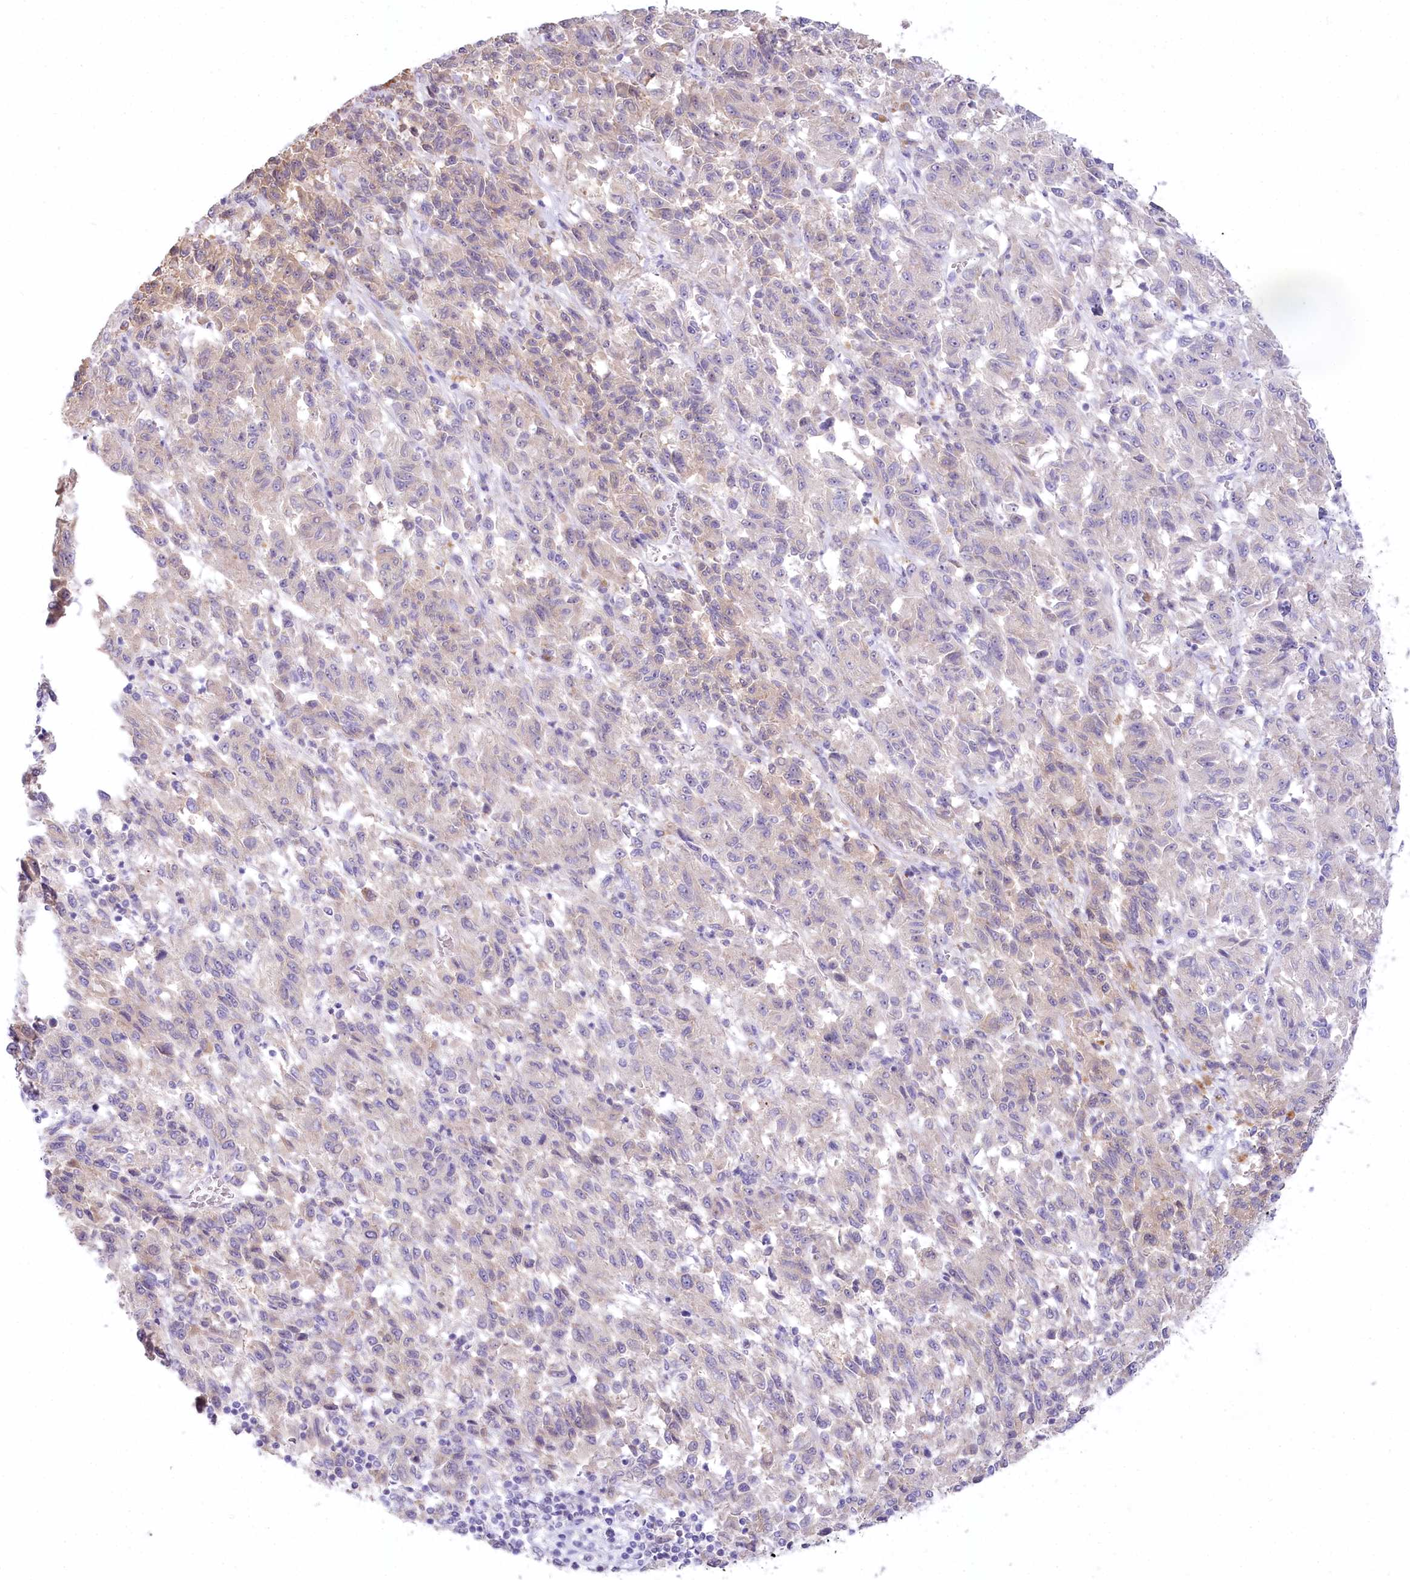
{"staining": {"intensity": "weak", "quantity": "25%-75%", "location": "cytoplasmic/membranous"}, "tissue": "melanoma", "cell_type": "Tumor cells", "image_type": "cancer", "snomed": [{"axis": "morphology", "description": "Malignant melanoma, Metastatic site"}, {"axis": "topography", "description": "Lung"}], "caption": "High-magnification brightfield microscopy of melanoma stained with DAB (3,3'-diaminobenzidine) (brown) and counterstained with hematoxylin (blue). tumor cells exhibit weak cytoplasmic/membranous expression is present in about25%-75% of cells.", "gene": "MYOZ1", "patient": {"sex": "male", "age": 64}}